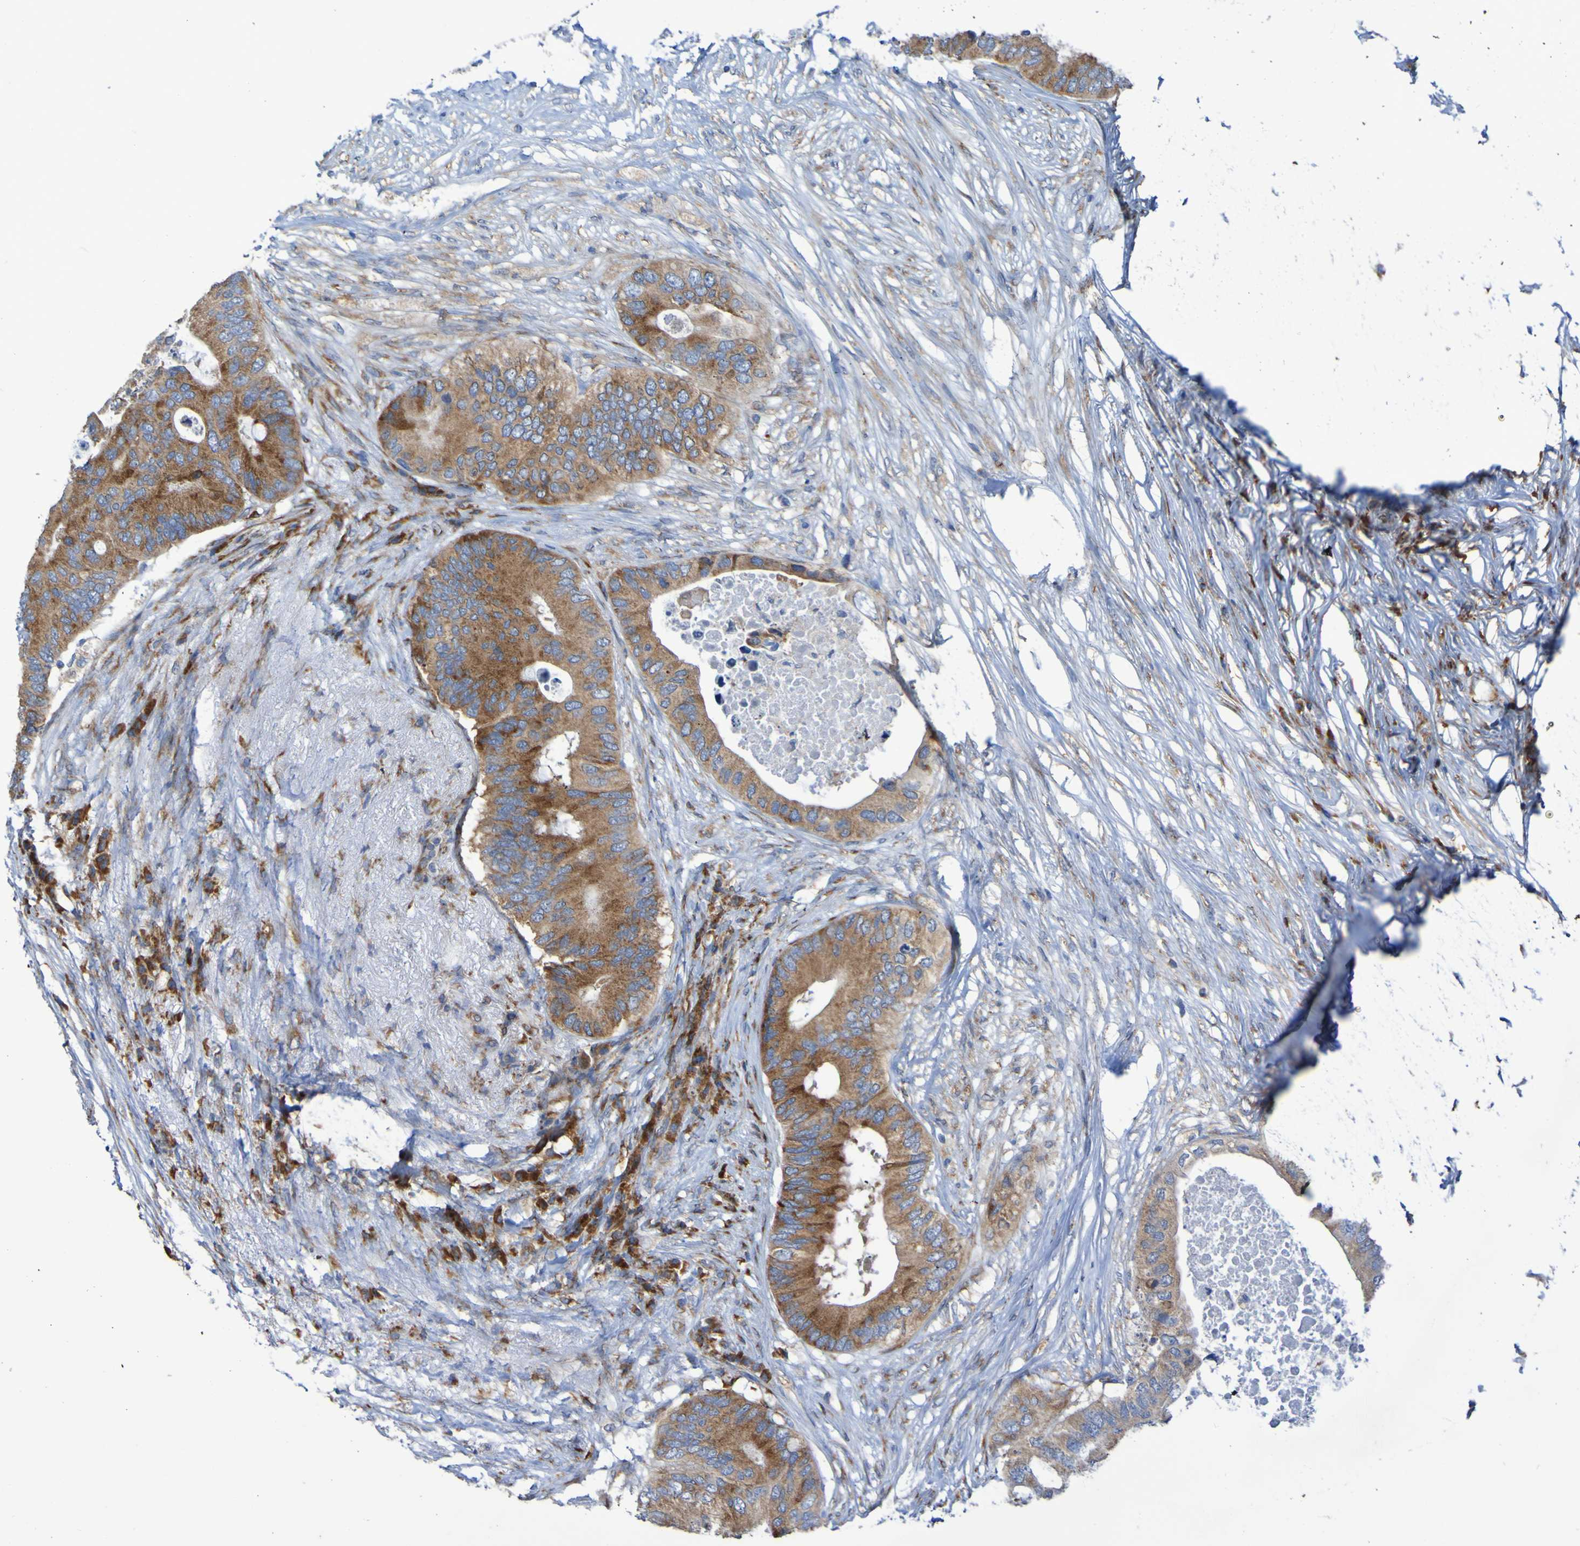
{"staining": {"intensity": "moderate", "quantity": ">75%", "location": "cytoplasmic/membranous"}, "tissue": "colorectal cancer", "cell_type": "Tumor cells", "image_type": "cancer", "snomed": [{"axis": "morphology", "description": "Adenocarcinoma, NOS"}, {"axis": "topography", "description": "Colon"}], "caption": "A photomicrograph of colorectal cancer stained for a protein shows moderate cytoplasmic/membranous brown staining in tumor cells. The staining was performed using DAB (3,3'-diaminobenzidine) to visualize the protein expression in brown, while the nuclei were stained in blue with hematoxylin (Magnification: 20x).", "gene": "FKBP3", "patient": {"sex": "male", "age": 71}}